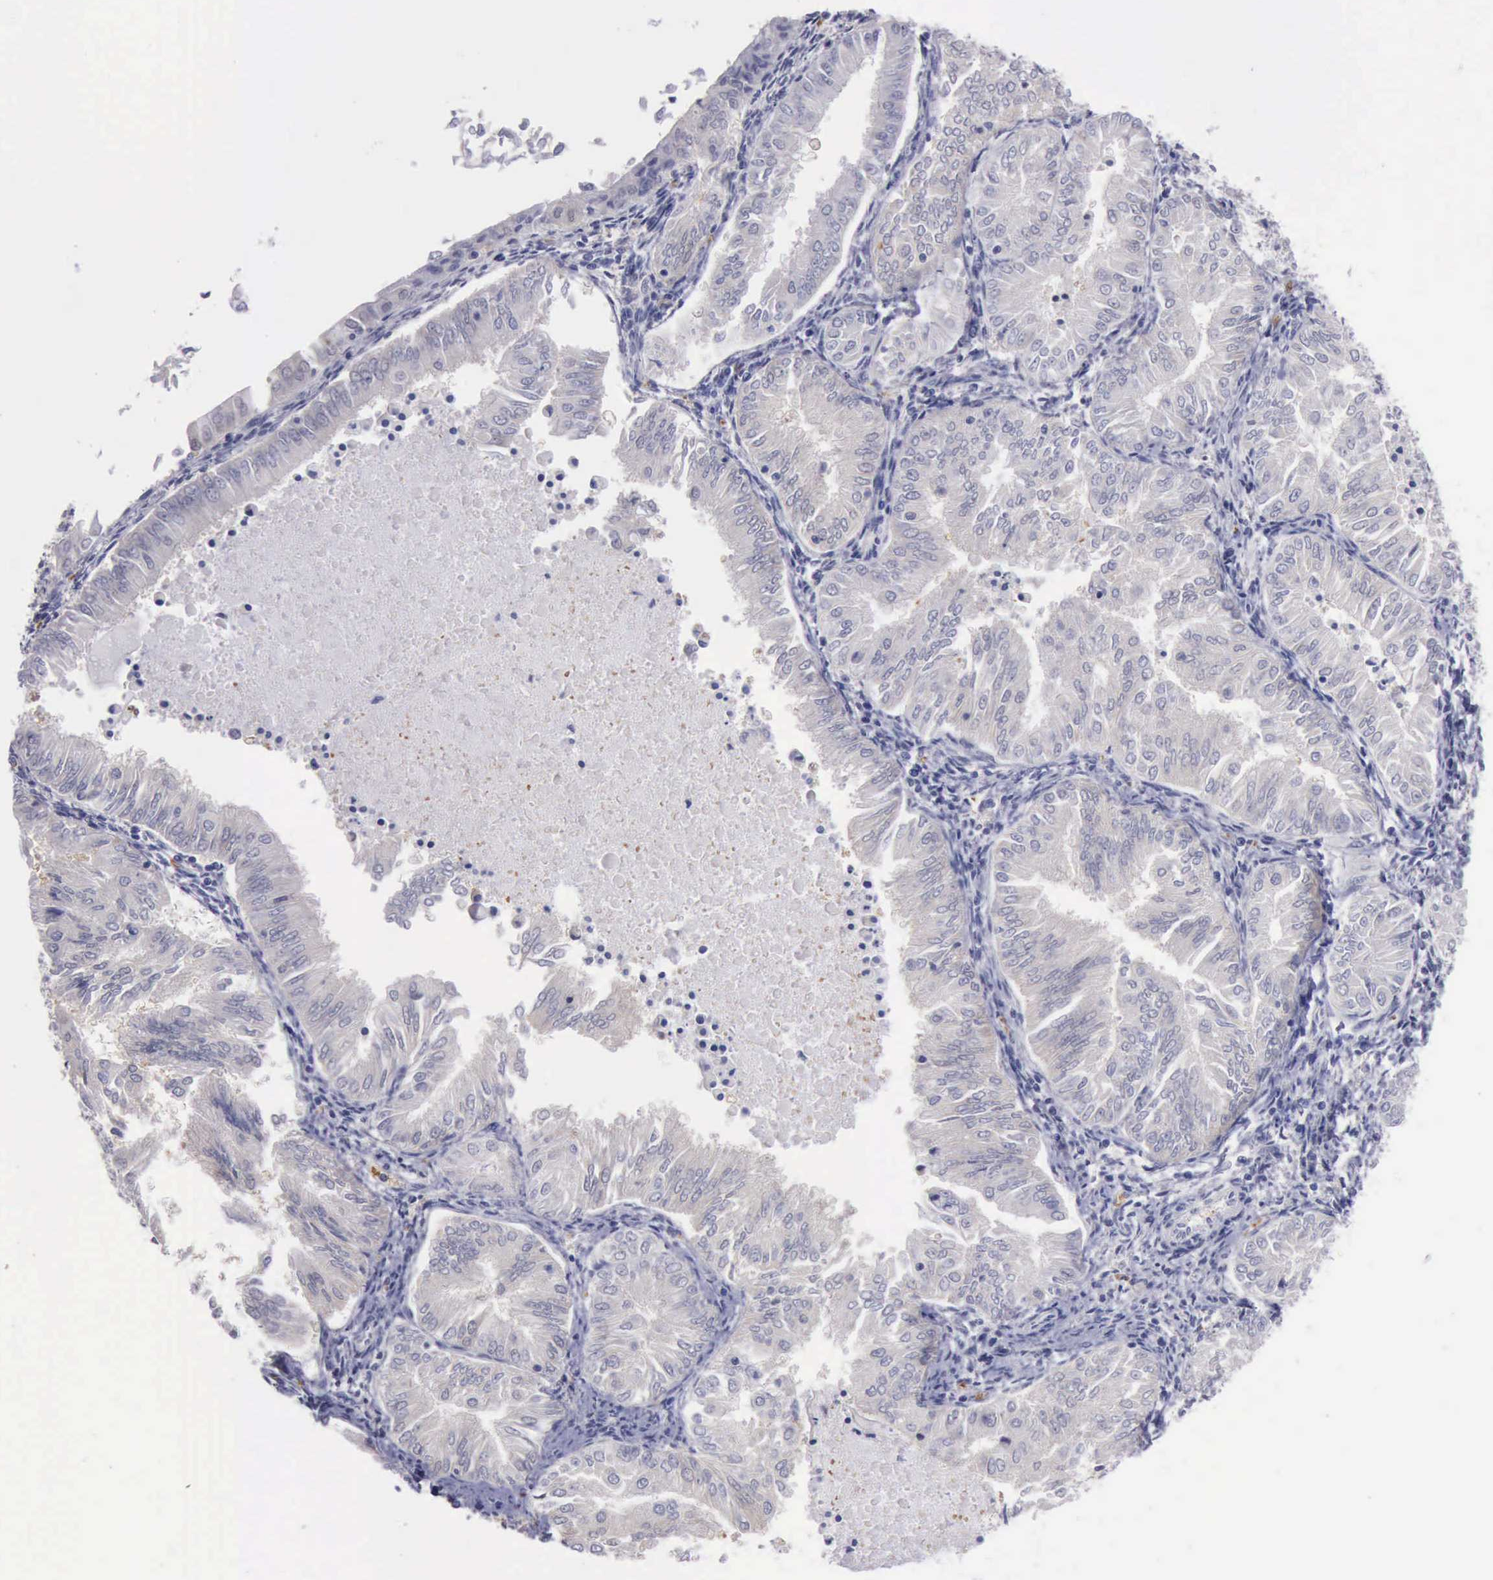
{"staining": {"intensity": "weak", "quantity": ">75%", "location": "cytoplasmic/membranous"}, "tissue": "endometrial cancer", "cell_type": "Tumor cells", "image_type": "cancer", "snomed": [{"axis": "morphology", "description": "Adenocarcinoma, NOS"}, {"axis": "topography", "description": "Endometrium"}], "caption": "An image showing weak cytoplasmic/membranous staining in approximately >75% of tumor cells in endometrial cancer (adenocarcinoma), as visualized by brown immunohistochemical staining.", "gene": "CEP128", "patient": {"sex": "female", "age": 53}}